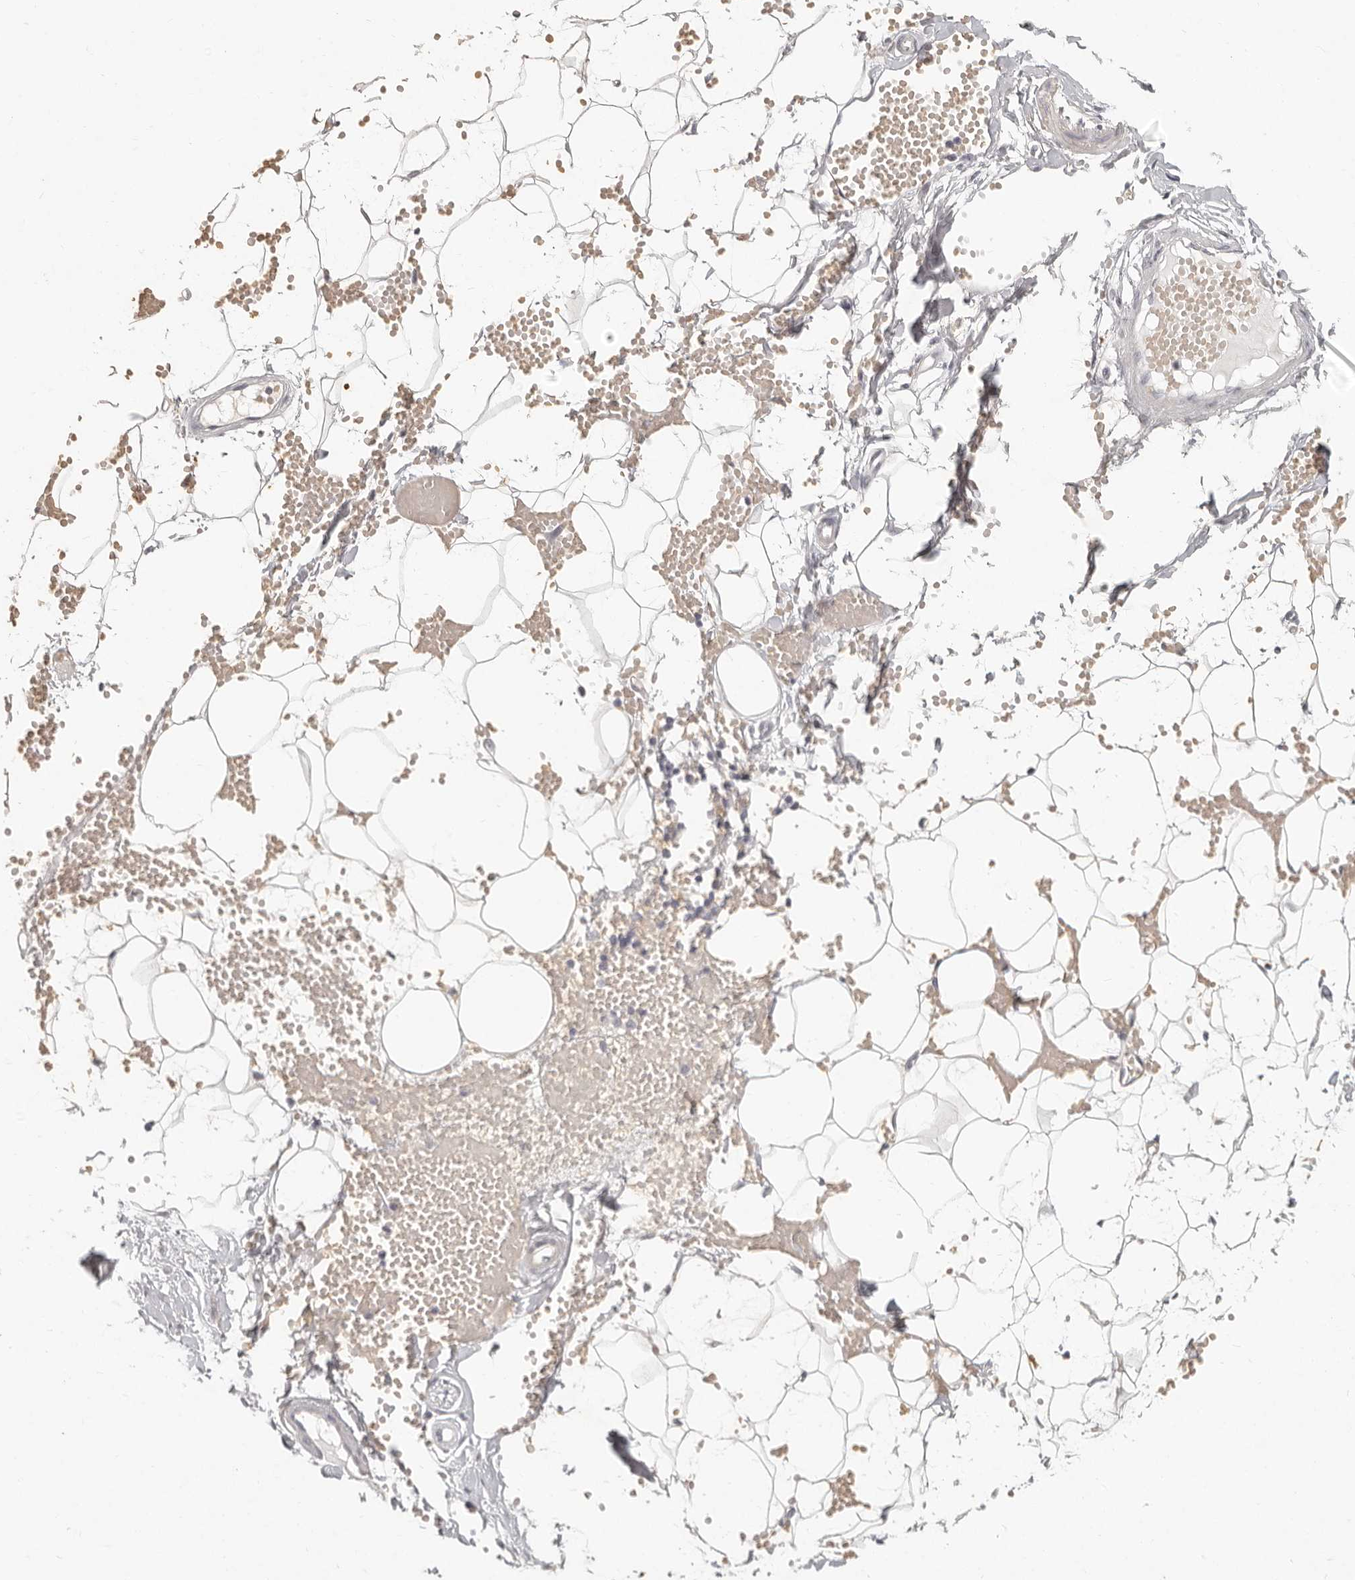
{"staining": {"intensity": "negative", "quantity": "none", "location": "none"}, "tissue": "adipose tissue", "cell_type": "Adipocytes", "image_type": "normal", "snomed": [{"axis": "morphology", "description": "Normal tissue, NOS"}, {"axis": "topography", "description": "Breast"}], "caption": "A high-resolution histopathology image shows immunohistochemistry staining of benign adipose tissue, which shows no significant expression in adipocytes.", "gene": "NIBAN1", "patient": {"sex": "female", "age": 23}}